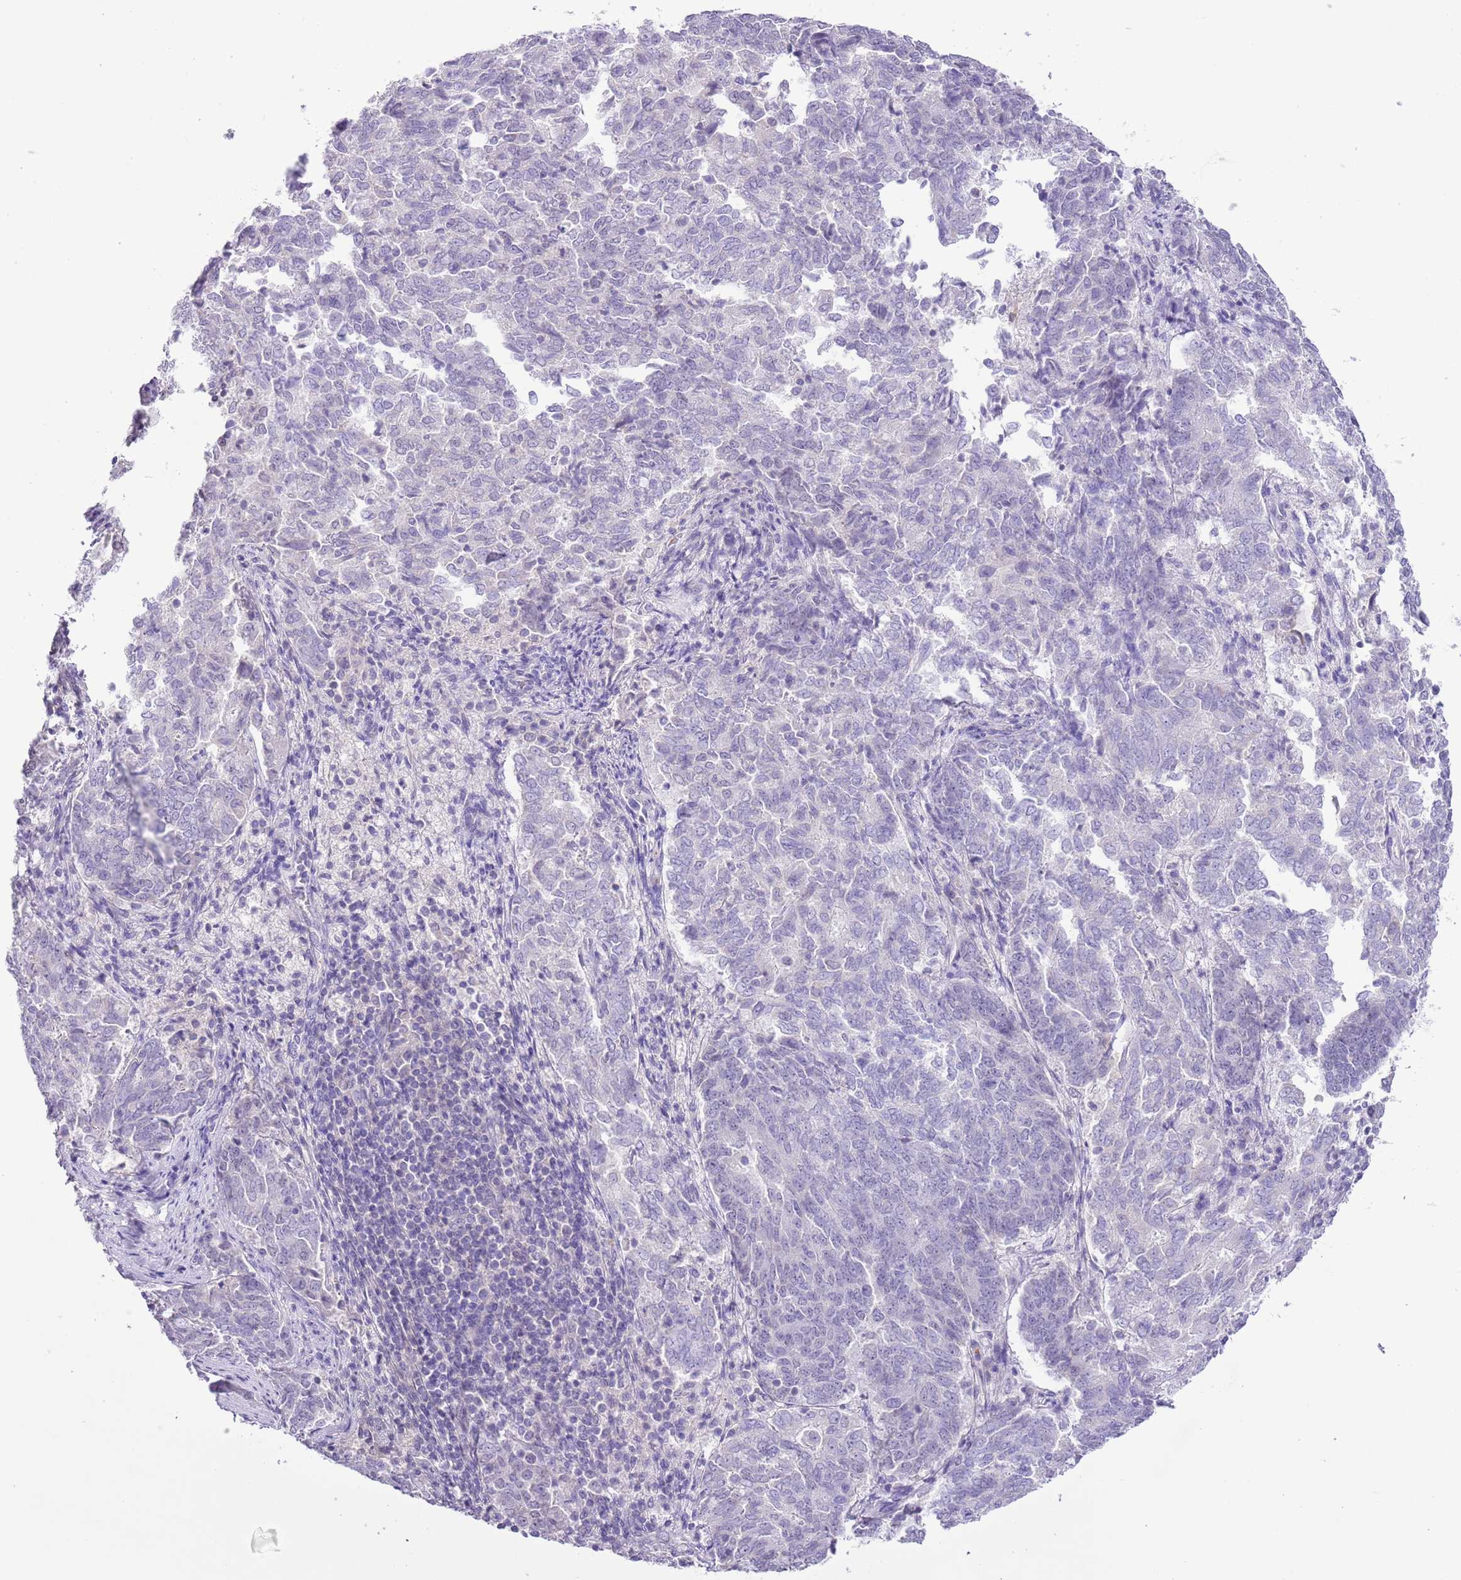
{"staining": {"intensity": "negative", "quantity": "none", "location": "none"}, "tissue": "endometrial cancer", "cell_type": "Tumor cells", "image_type": "cancer", "snomed": [{"axis": "morphology", "description": "Adenocarcinoma, NOS"}, {"axis": "topography", "description": "Endometrium"}], "caption": "Endometrial adenocarcinoma was stained to show a protein in brown. There is no significant expression in tumor cells.", "gene": "MIDN", "patient": {"sex": "female", "age": 80}}